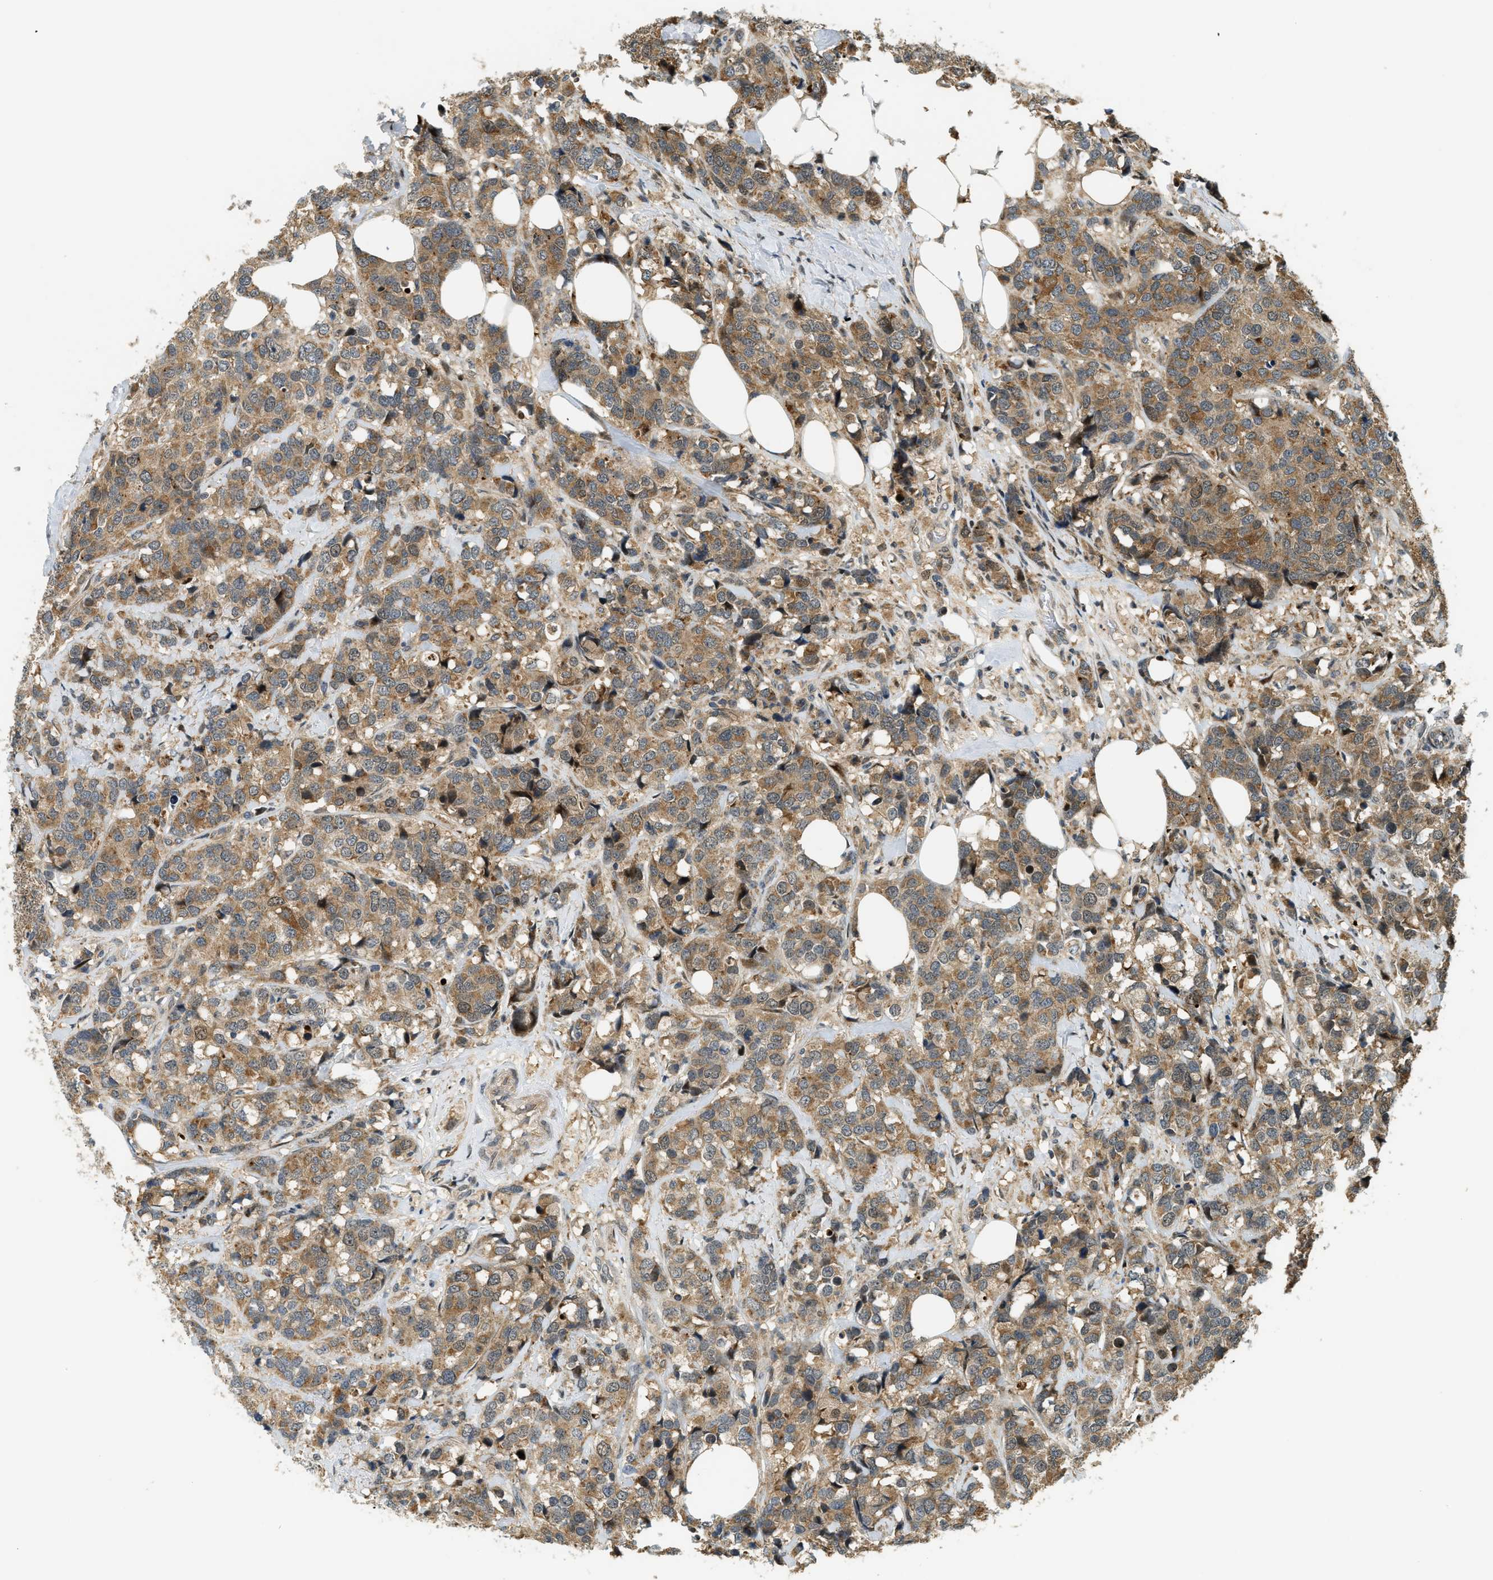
{"staining": {"intensity": "moderate", "quantity": ">75%", "location": "cytoplasmic/membranous"}, "tissue": "breast cancer", "cell_type": "Tumor cells", "image_type": "cancer", "snomed": [{"axis": "morphology", "description": "Lobular carcinoma"}, {"axis": "topography", "description": "Breast"}], "caption": "IHC micrograph of neoplastic tissue: human breast cancer (lobular carcinoma) stained using IHC demonstrates medium levels of moderate protein expression localized specifically in the cytoplasmic/membranous of tumor cells, appearing as a cytoplasmic/membranous brown color.", "gene": "TRAPPC14", "patient": {"sex": "female", "age": 59}}